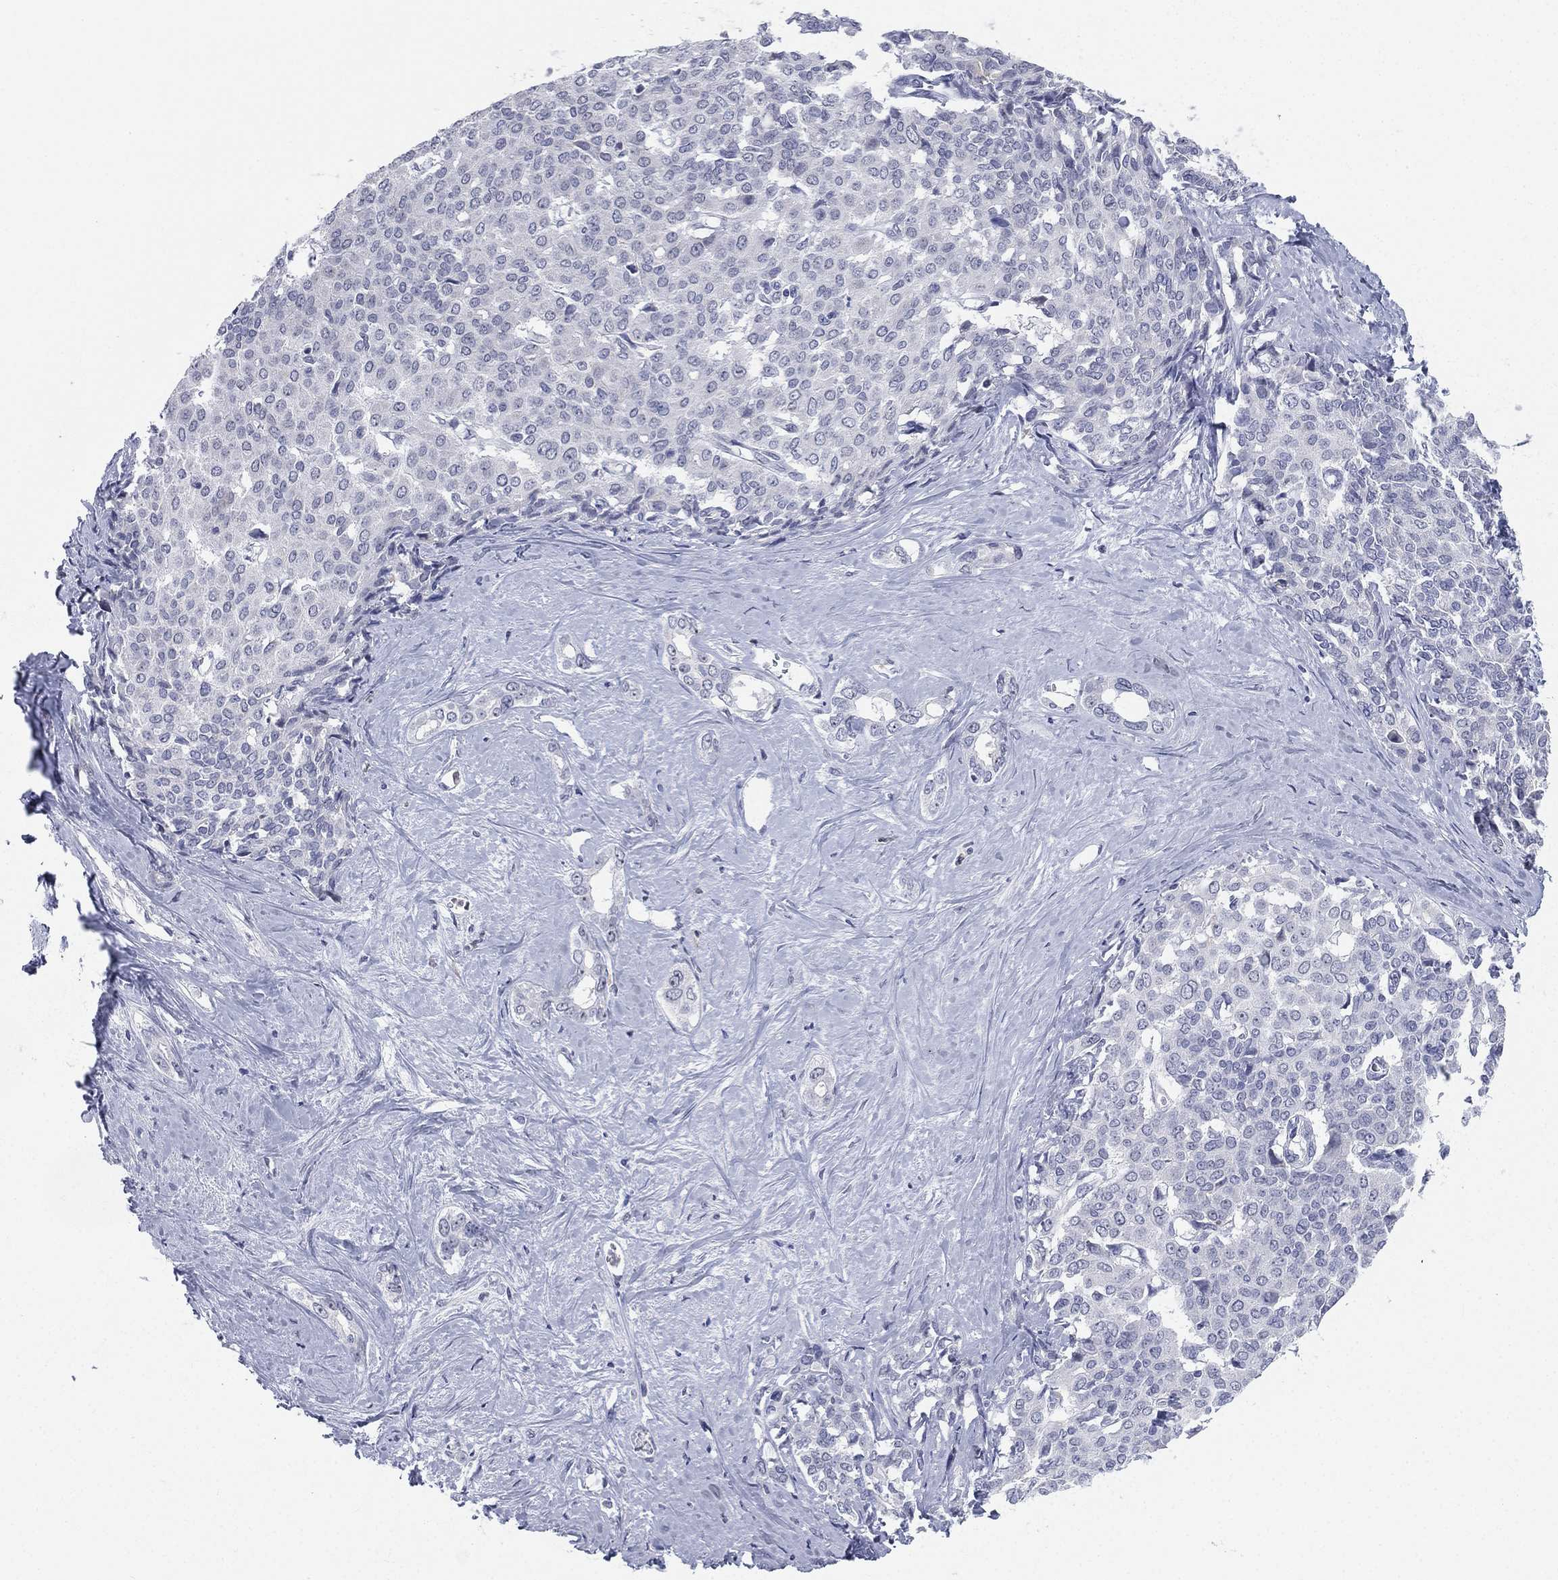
{"staining": {"intensity": "negative", "quantity": "none", "location": "none"}, "tissue": "liver cancer", "cell_type": "Tumor cells", "image_type": "cancer", "snomed": [{"axis": "morphology", "description": "Cholangiocarcinoma"}, {"axis": "topography", "description": "Liver"}], "caption": "High power microscopy image of an IHC micrograph of liver cancer (cholangiocarcinoma), revealing no significant expression in tumor cells.", "gene": "CD22", "patient": {"sex": "female", "age": 47}}